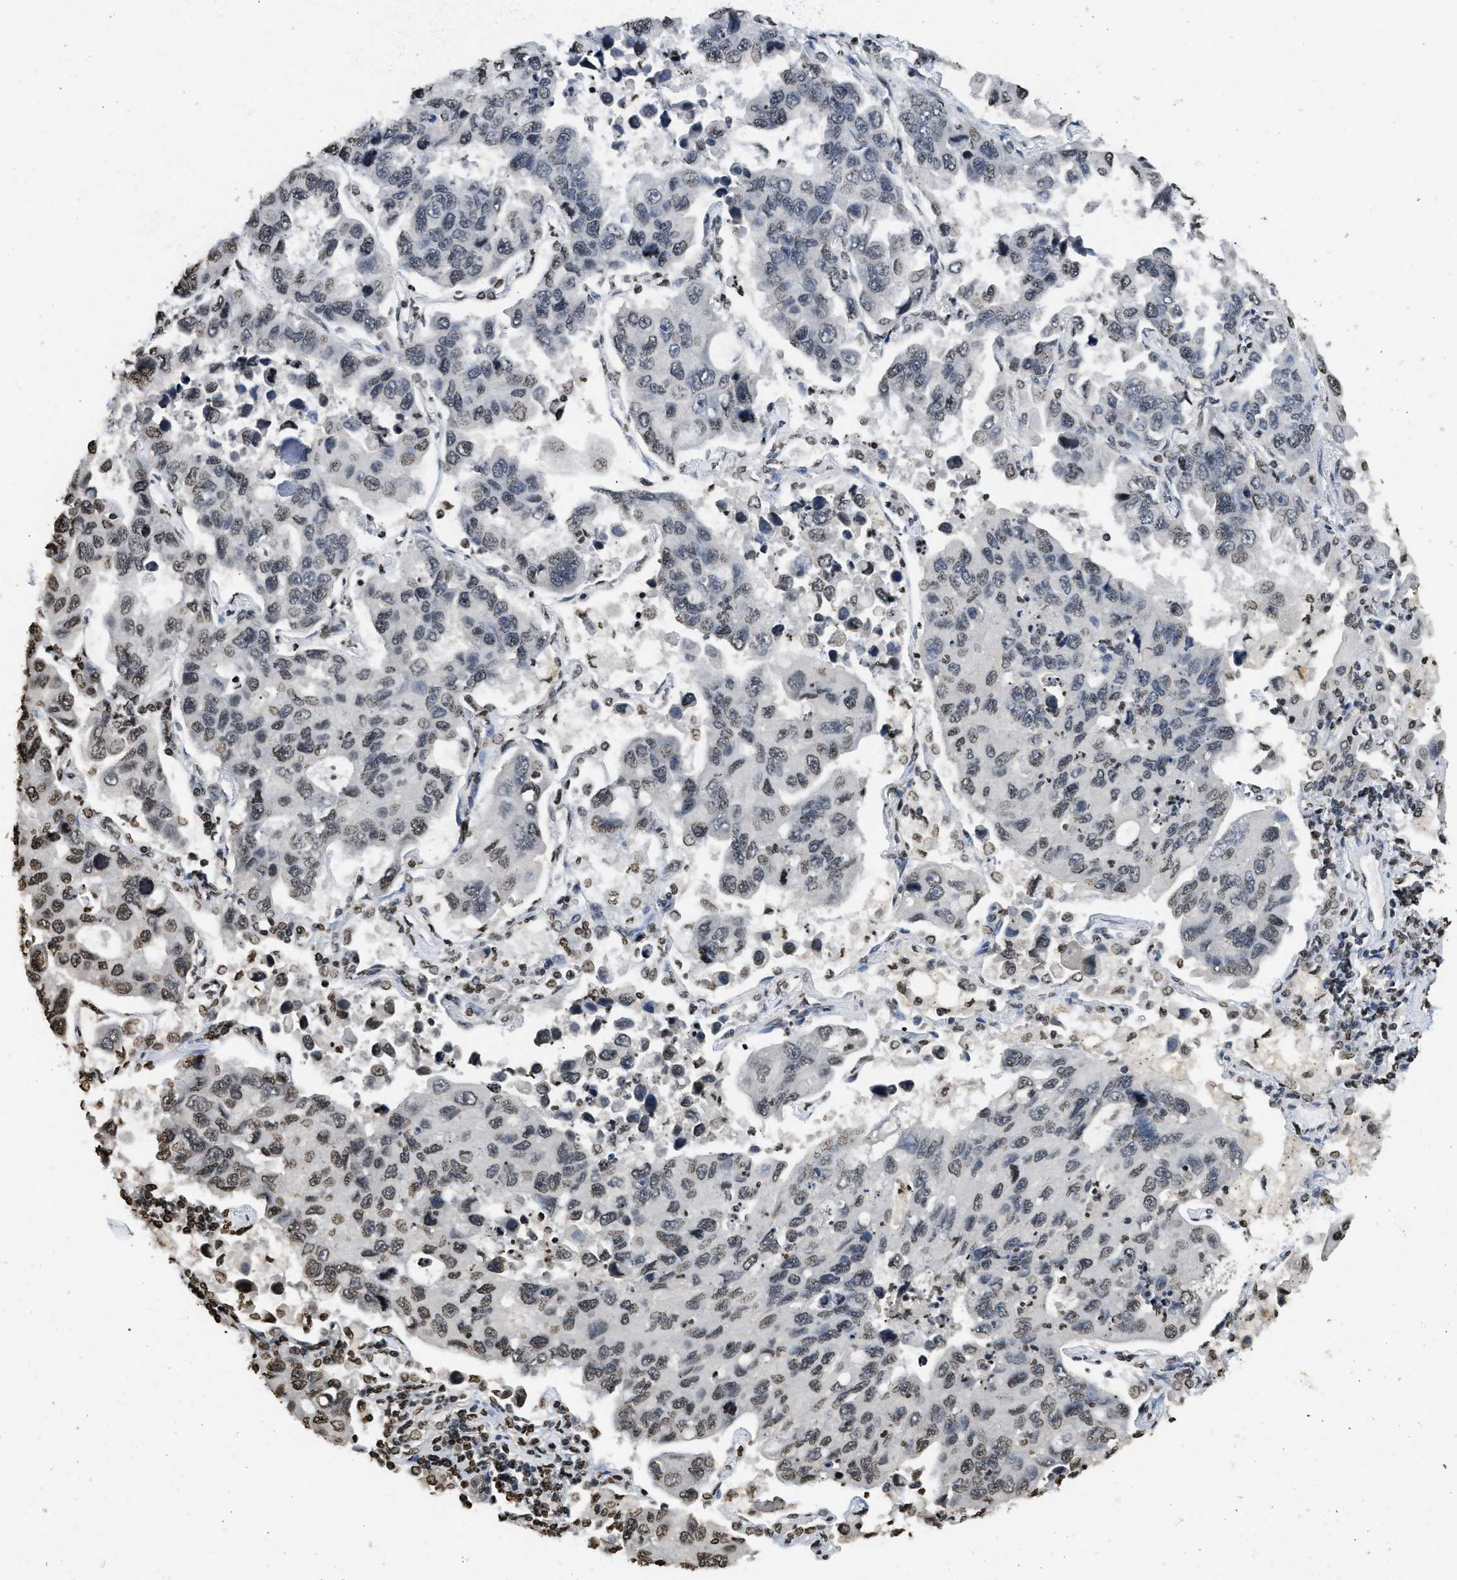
{"staining": {"intensity": "weak", "quantity": "25%-75%", "location": "nuclear"}, "tissue": "lung cancer", "cell_type": "Tumor cells", "image_type": "cancer", "snomed": [{"axis": "morphology", "description": "Adenocarcinoma, NOS"}, {"axis": "topography", "description": "Lung"}], "caption": "Weak nuclear positivity for a protein is seen in about 25%-75% of tumor cells of lung cancer using immunohistochemistry.", "gene": "RRAGC", "patient": {"sex": "male", "age": 64}}